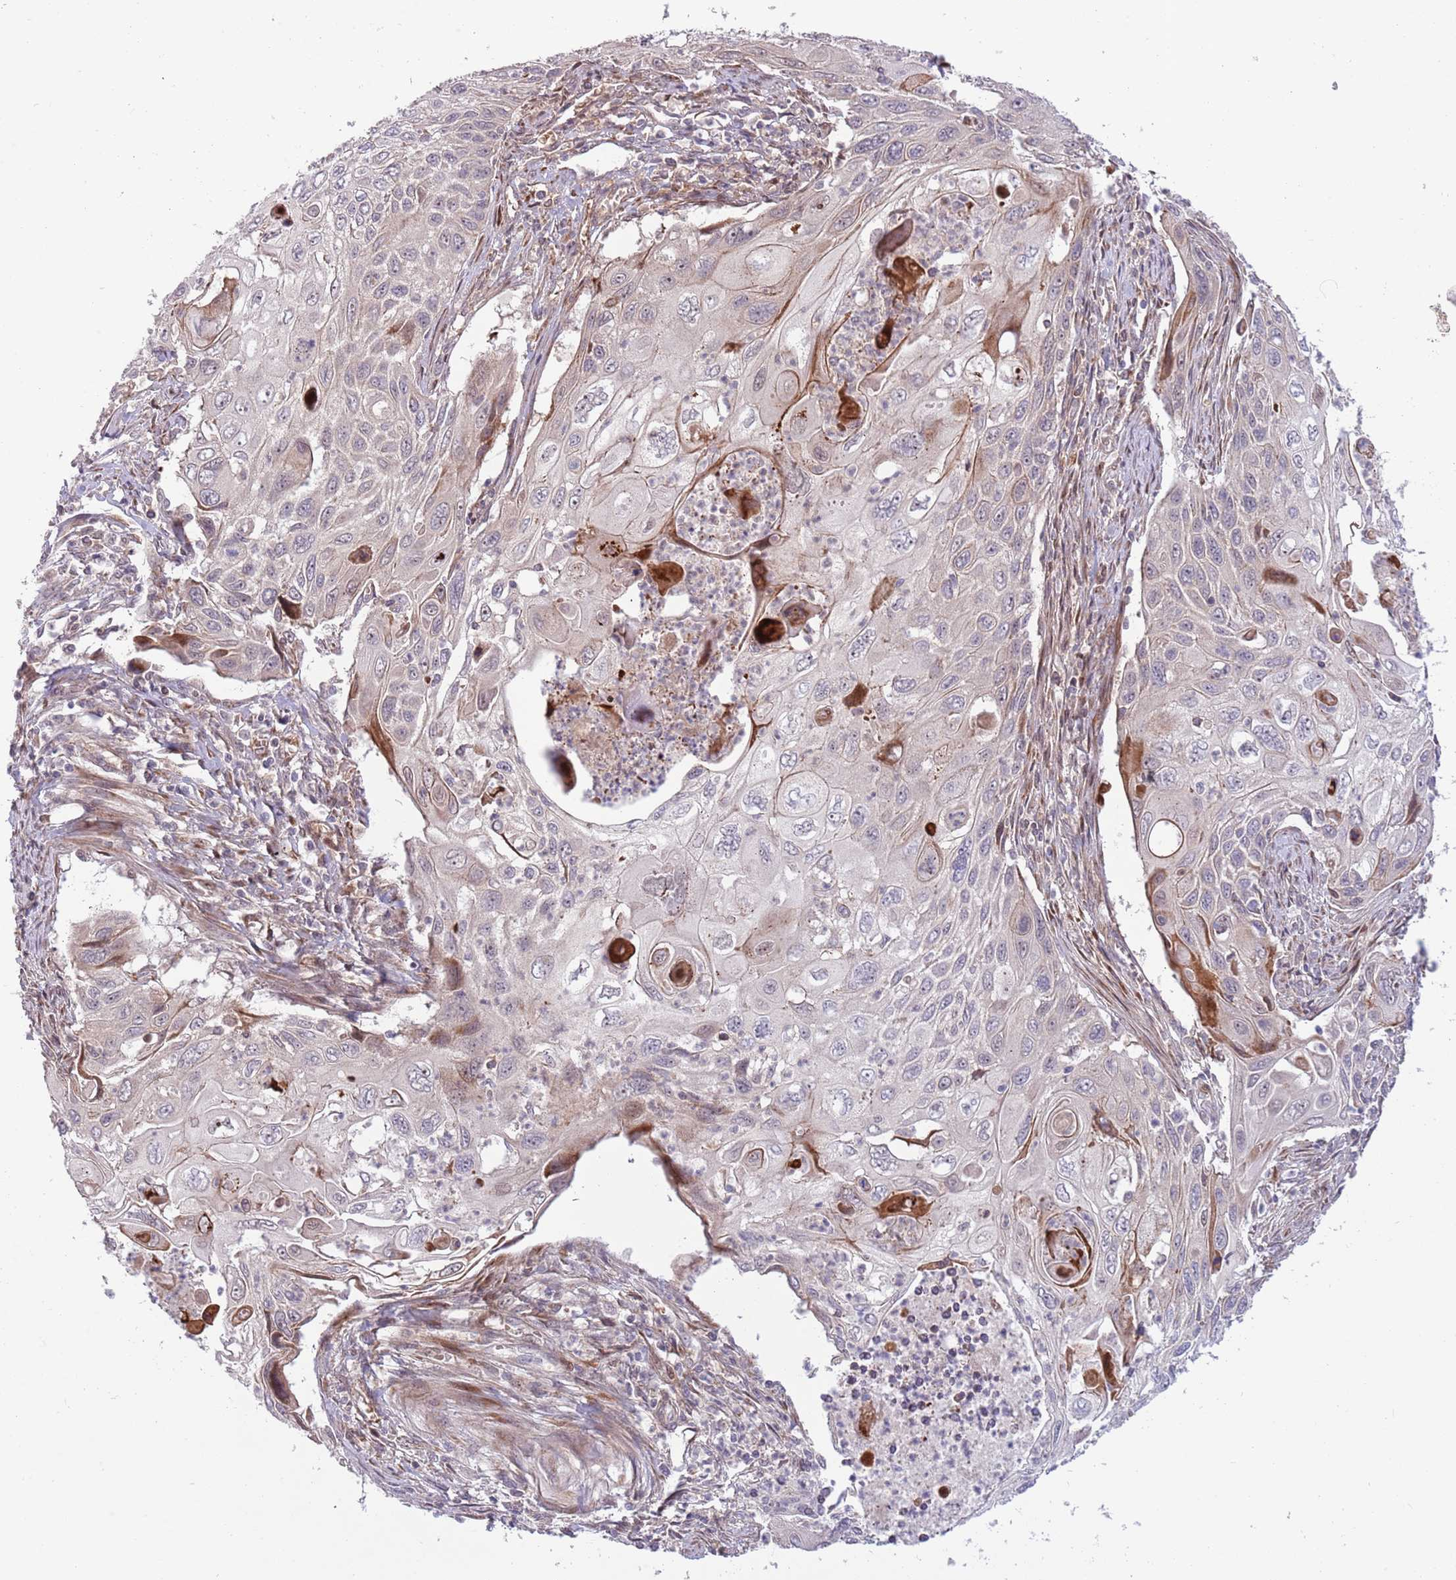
{"staining": {"intensity": "moderate", "quantity": "<25%", "location": "cytoplasmic/membranous"}, "tissue": "cervical cancer", "cell_type": "Tumor cells", "image_type": "cancer", "snomed": [{"axis": "morphology", "description": "Squamous cell carcinoma, NOS"}, {"axis": "topography", "description": "Cervix"}], "caption": "An image of cervical cancer (squamous cell carcinoma) stained for a protein reveals moderate cytoplasmic/membranous brown staining in tumor cells.", "gene": "NT5DC4", "patient": {"sex": "female", "age": 70}}